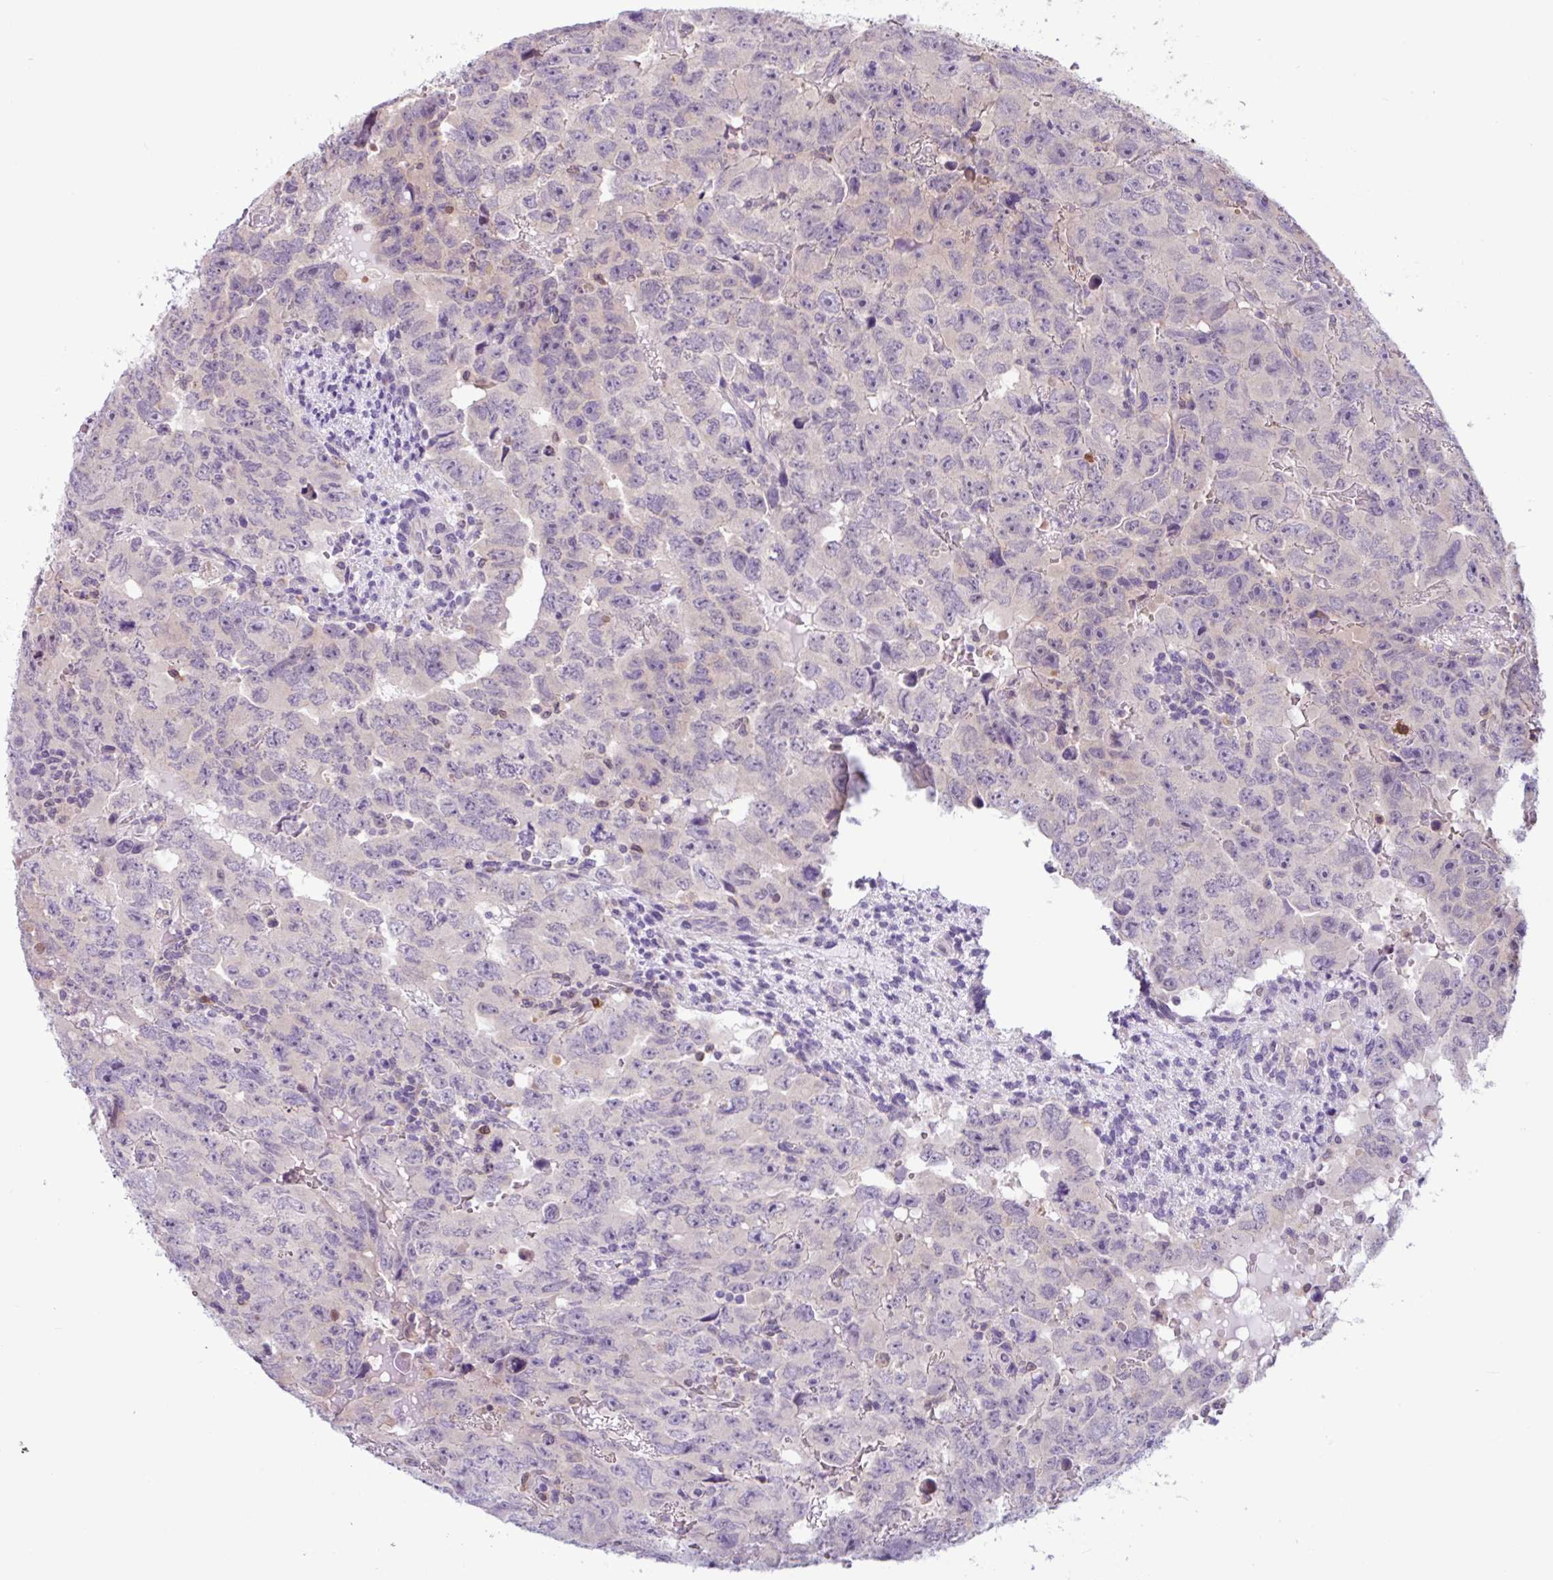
{"staining": {"intensity": "negative", "quantity": "none", "location": "none"}, "tissue": "testis cancer", "cell_type": "Tumor cells", "image_type": "cancer", "snomed": [{"axis": "morphology", "description": "Carcinoma, Embryonal, NOS"}, {"axis": "topography", "description": "Testis"}], "caption": "Immunohistochemical staining of human testis embryonal carcinoma displays no significant staining in tumor cells. The staining is performed using DAB (3,3'-diaminobenzidine) brown chromogen with nuclei counter-stained in using hematoxylin.", "gene": "TONSL", "patient": {"sex": "male", "age": 24}}